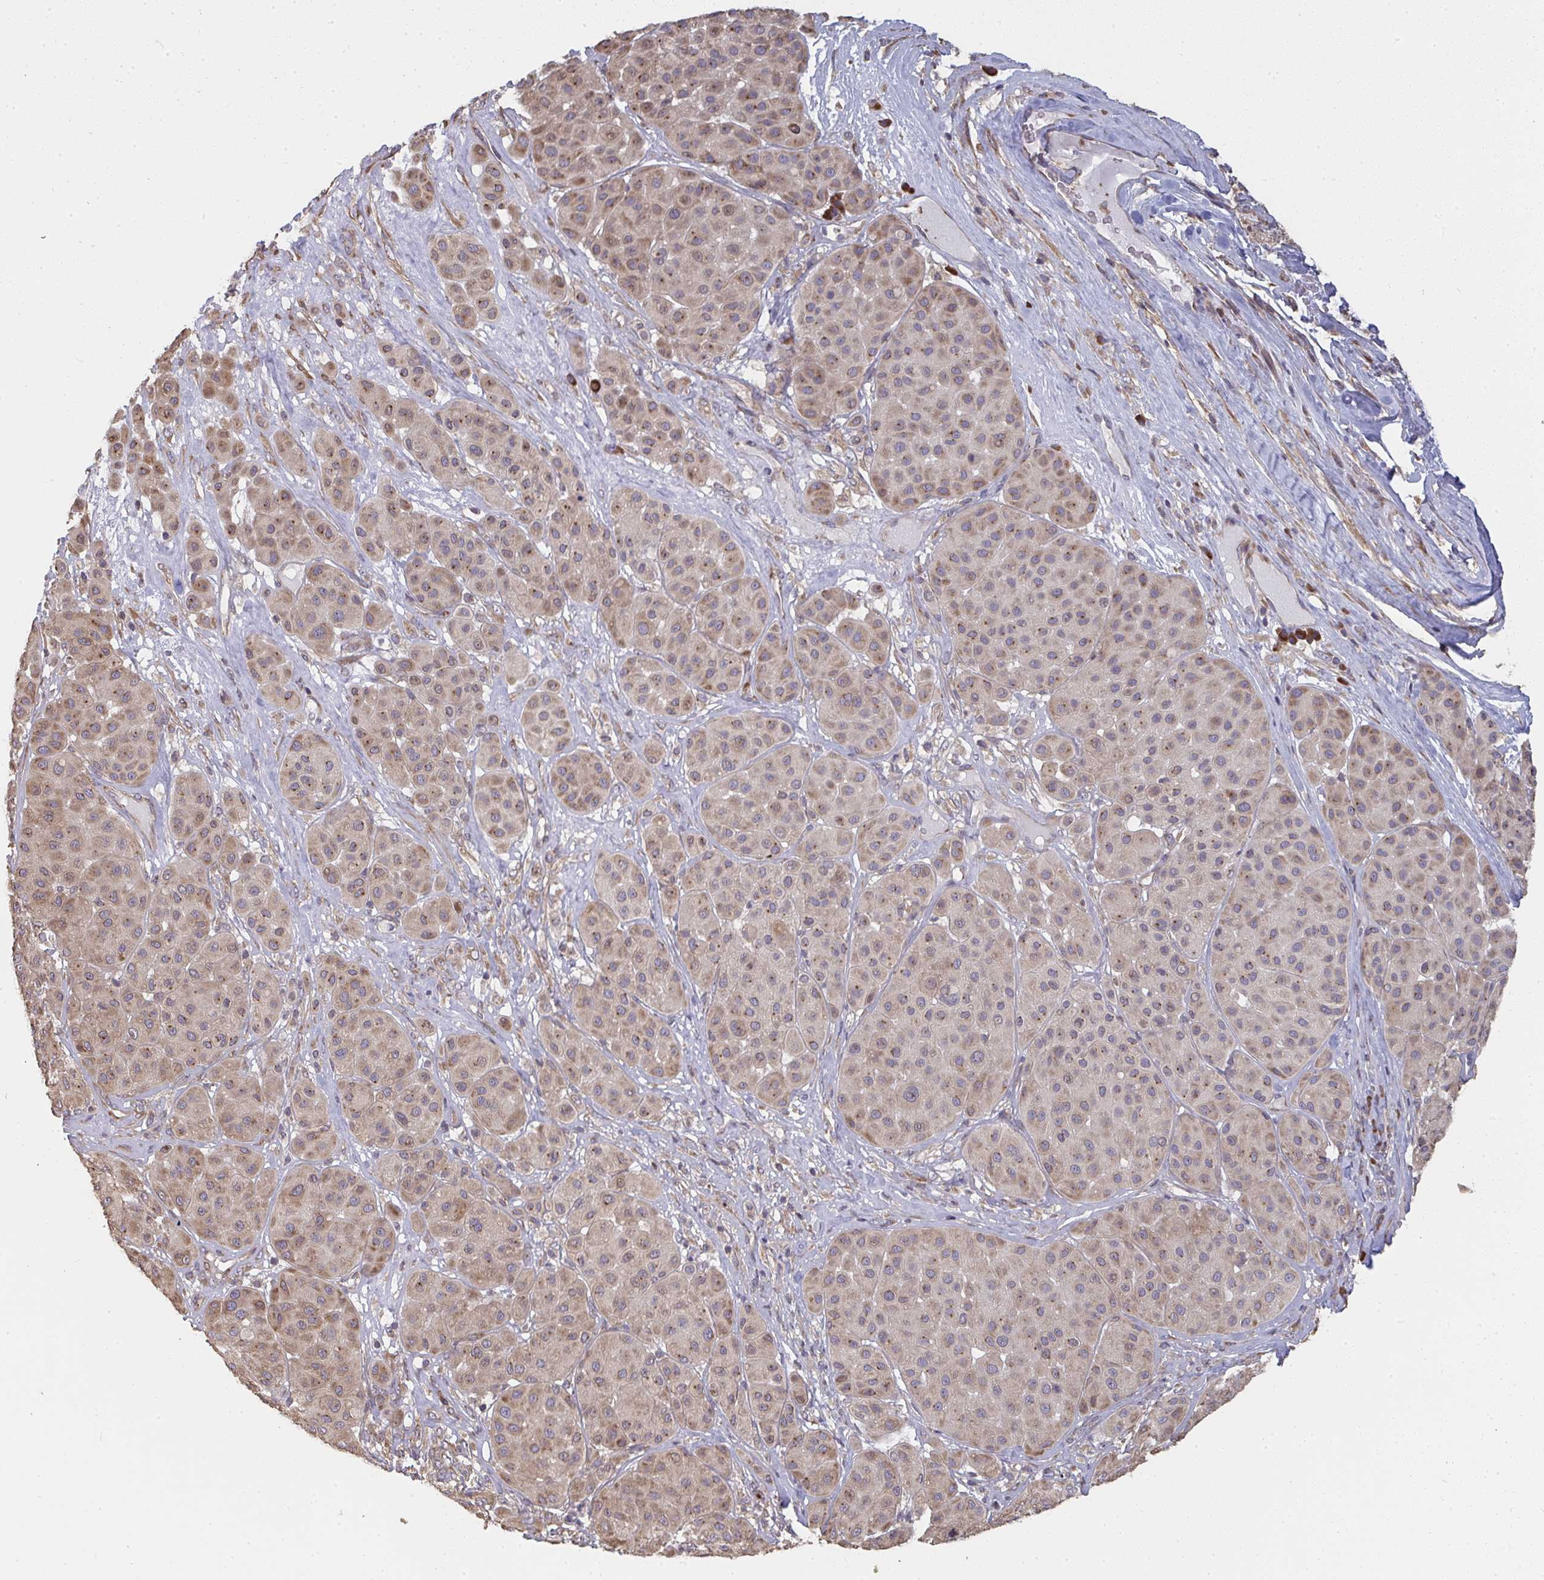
{"staining": {"intensity": "weak", "quantity": "25%-75%", "location": "cytoplasmic/membranous"}, "tissue": "melanoma", "cell_type": "Tumor cells", "image_type": "cancer", "snomed": [{"axis": "morphology", "description": "Malignant melanoma, Metastatic site"}, {"axis": "topography", "description": "Smooth muscle"}], "caption": "Human melanoma stained with a protein marker shows weak staining in tumor cells.", "gene": "ZFYVE28", "patient": {"sex": "male", "age": 41}}